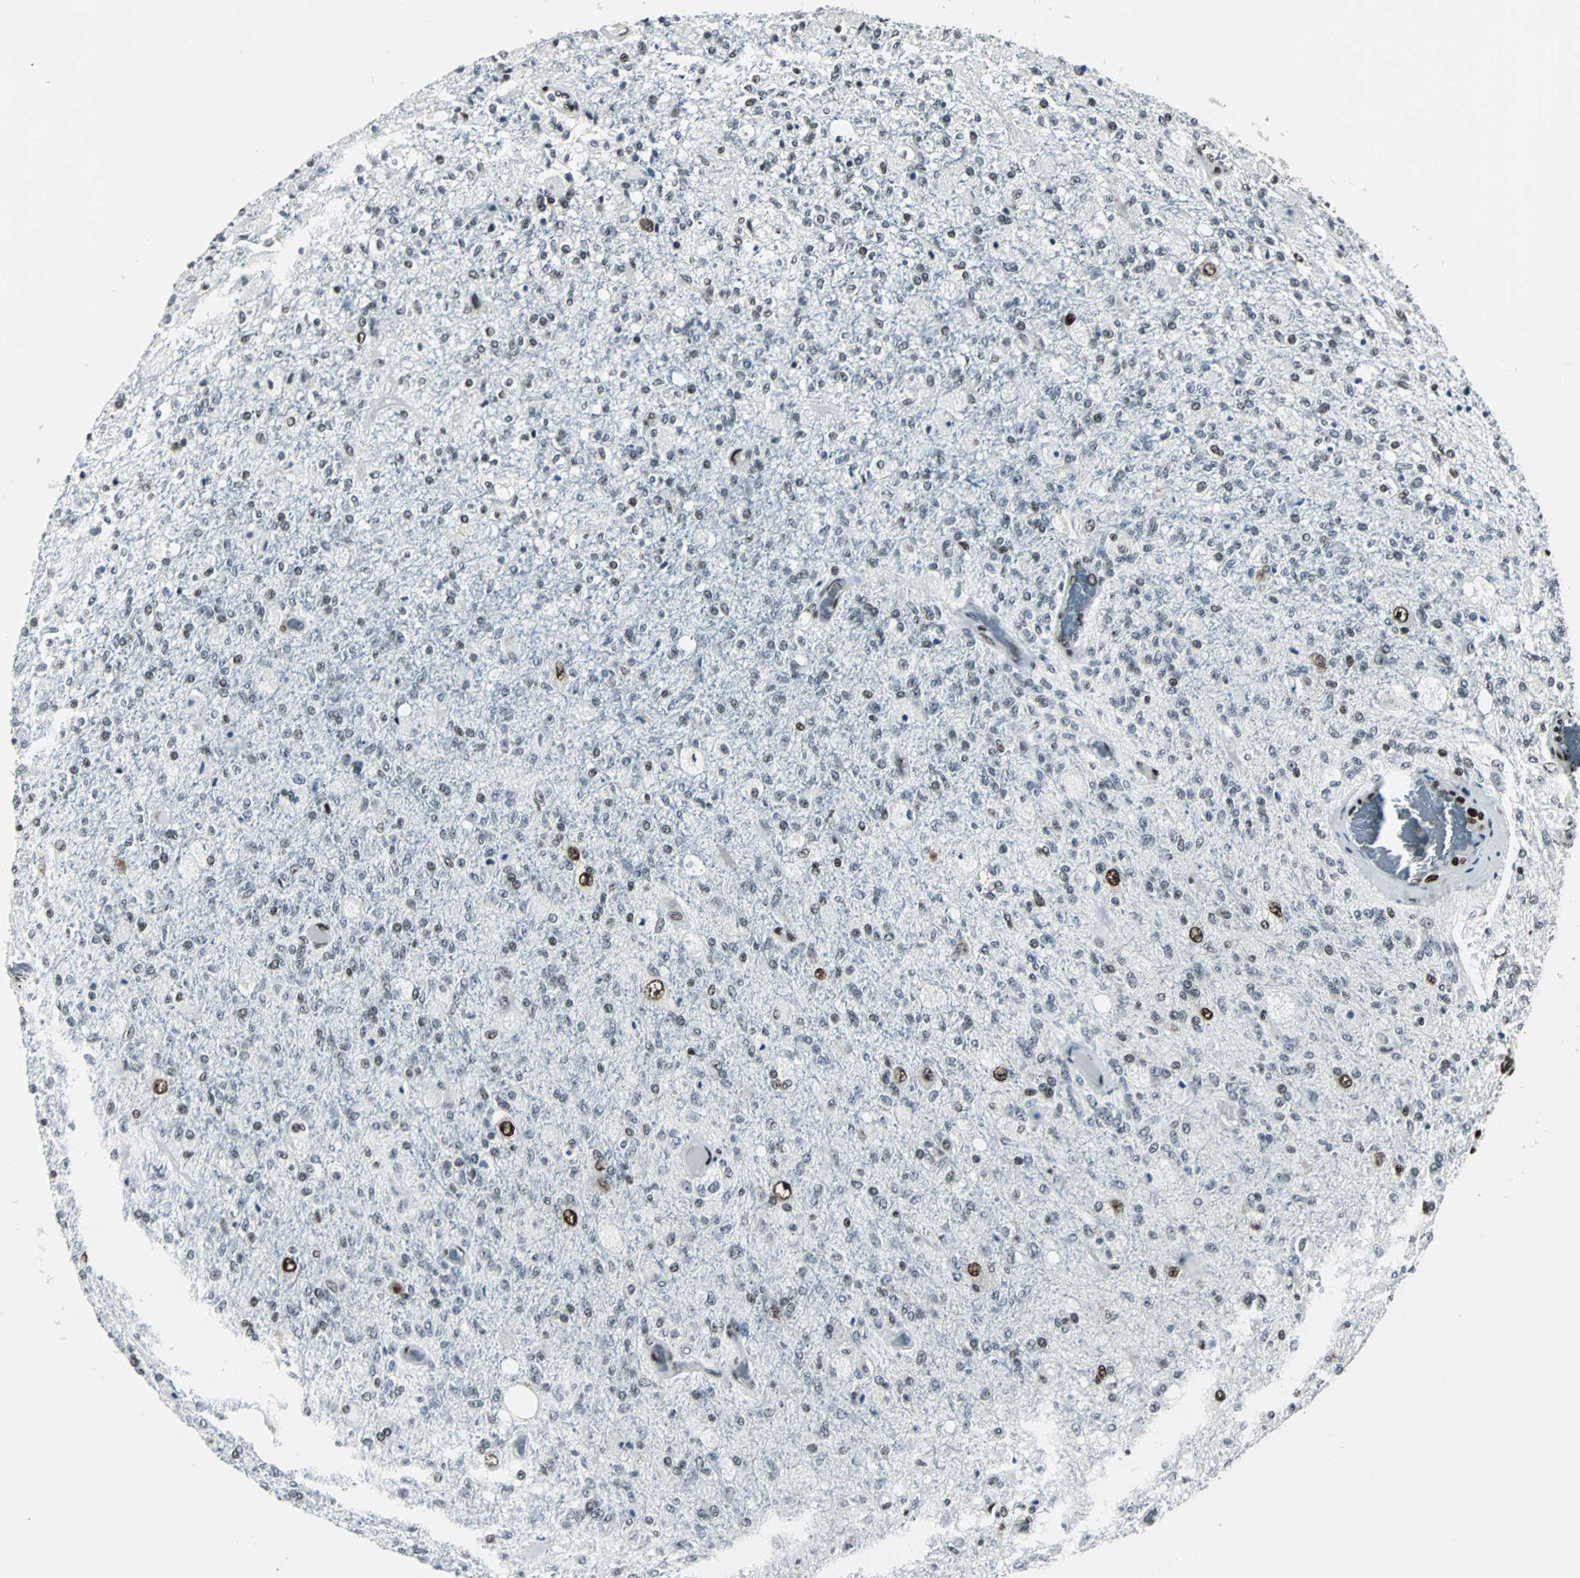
{"staining": {"intensity": "weak", "quantity": "<25%", "location": "nuclear"}, "tissue": "glioma", "cell_type": "Tumor cells", "image_type": "cancer", "snomed": [{"axis": "morphology", "description": "Normal tissue, NOS"}, {"axis": "morphology", "description": "Glioma, malignant, High grade"}, {"axis": "topography", "description": "Cerebral cortex"}], "caption": "IHC histopathology image of malignant glioma (high-grade) stained for a protein (brown), which exhibits no expression in tumor cells. (Stains: DAB IHC with hematoxylin counter stain, Microscopy: brightfield microscopy at high magnification).", "gene": "MEF2D", "patient": {"sex": "male", "age": 77}}